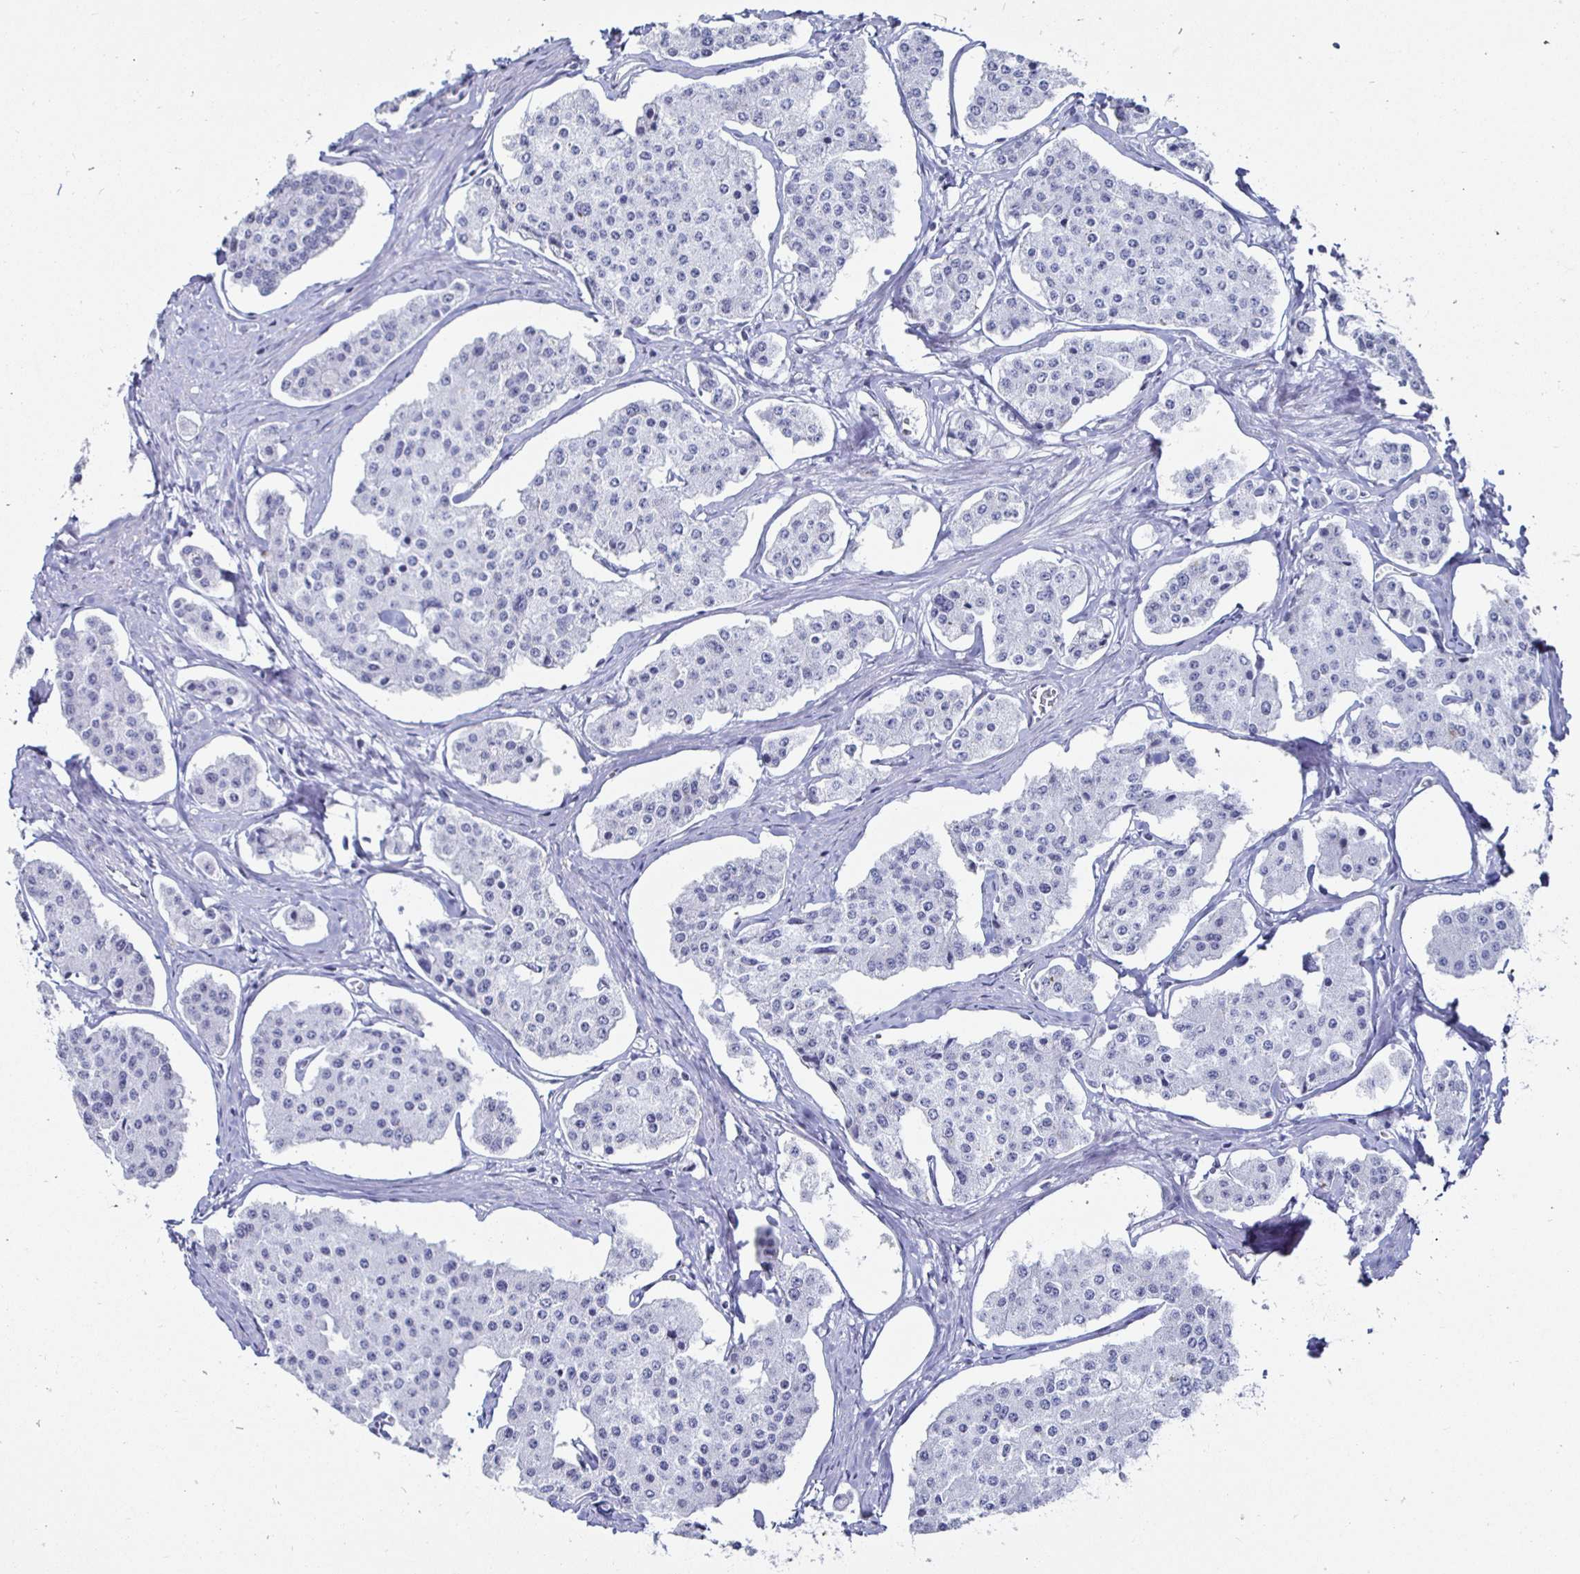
{"staining": {"intensity": "negative", "quantity": "none", "location": "none"}, "tissue": "carcinoid", "cell_type": "Tumor cells", "image_type": "cancer", "snomed": [{"axis": "morphology", "description": "Carcinoid, malignant, NOS"}, {"axis": "topography", "description": "Small intestine"}], "caption": "Protein analysis of carcinoid reveals no significant positivity in tumor cells. (DAB IHC visualized using brightfield microscopy, high magnification).", "gene": "KRT4", "patient": {"sex": "female", "age": 65}}